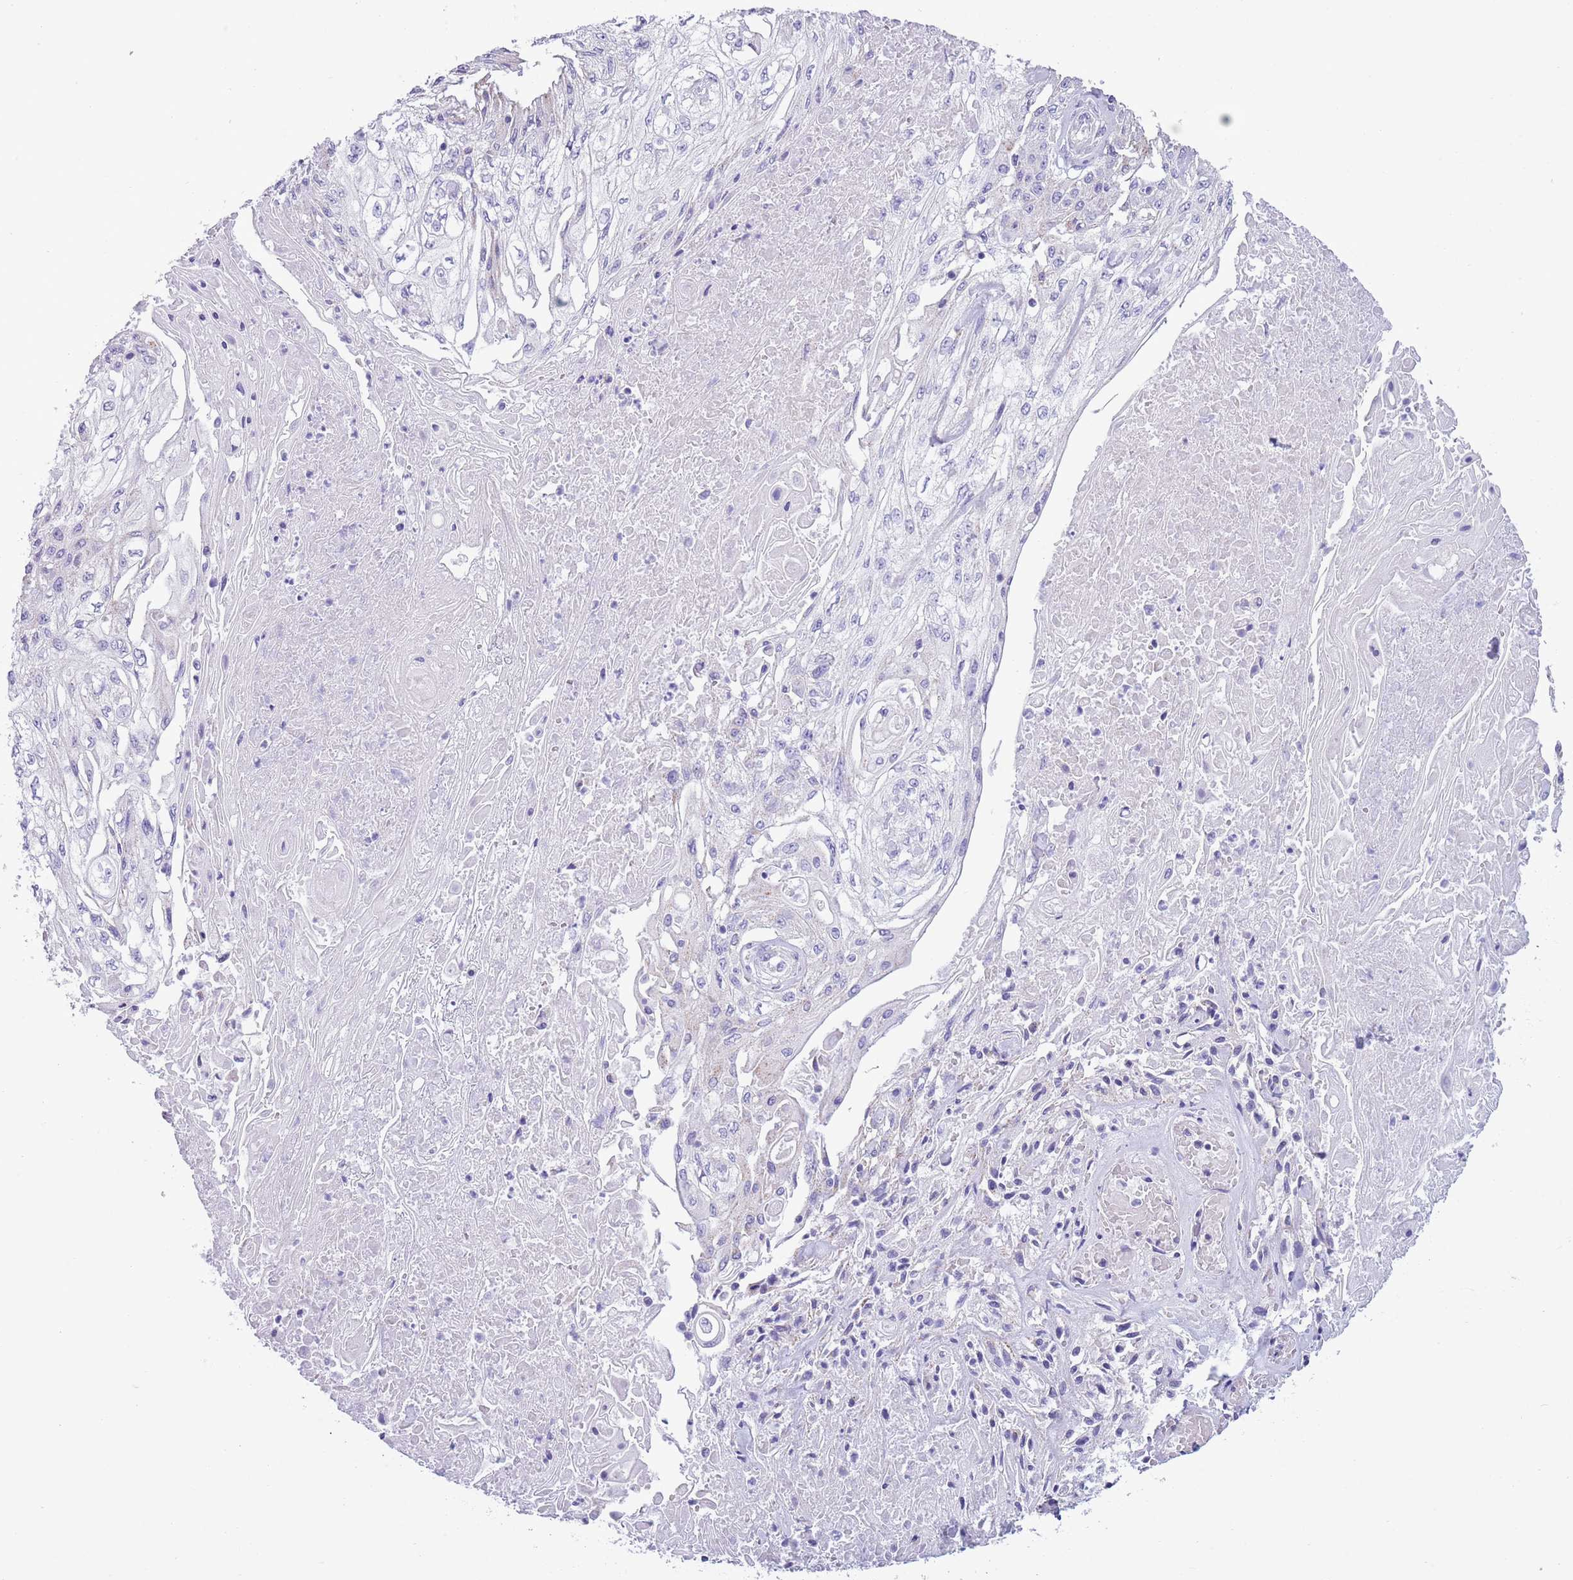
{"staining": {"intensity": "negative", "quantity": "none", "location": "none"}, "tissue": "skin cancer", "cell_type": "Tumor cells", "image_type": "cancer", "snomed": [{"axis": "morphology", "description": "Squamous cell carcinoma, NOS"}, {"axis": "morphology", "description": "Squamous cell carcinoma, metastatic, NOS"}, {"axis": "topography", "description": "Skin"}, {"axis": "topography", "description": "Lymph node"}], "caption": "Human skin squamous cell carcinoma stained for a protein using IHC demonstrates no positivity in tumor cells.", "gene": "MOCOS", "patient": {"sex": "male", "age": 75}}